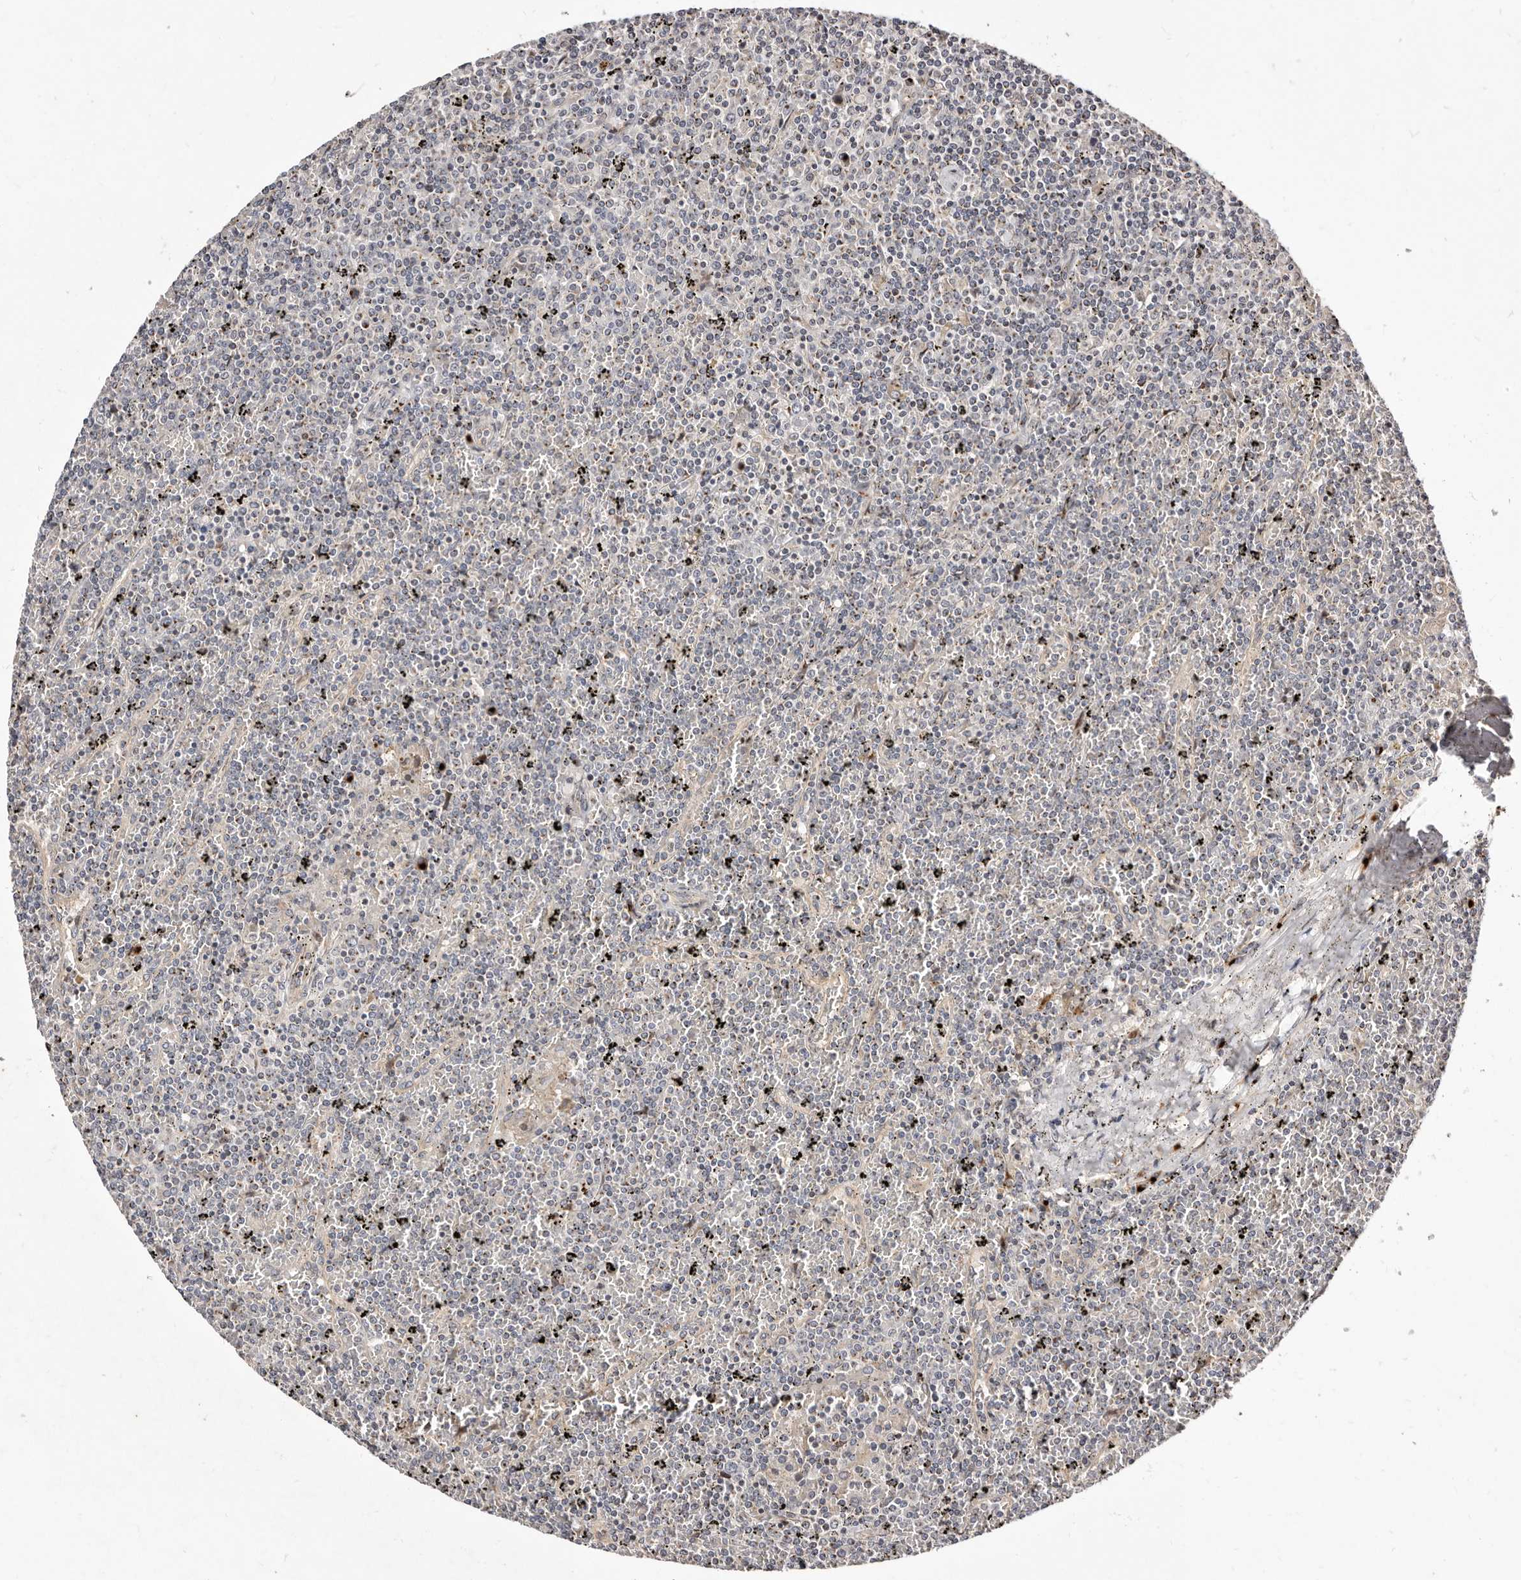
{"staining": {"intensity": "negative", "quantity": "none", "location": "none"}, "tissue": "lymphoma", "cell_type": "Tumor cells", "image_type": "cancer", "snomed": [{"axis": "morphology", "description": "Malignant lymphoma, non-Hodgkin's type, Low grade"}, {"axis": "topography", "description": "Spleen"}], "caption": "Protein analysis of lymphoma displays no significant positivity in tumor cells. (DAB (3,3'-diaminobenzidine) IHC, high magnification).", "gene": "DACT2", "patient": {"sex": "female", "age": 19}}